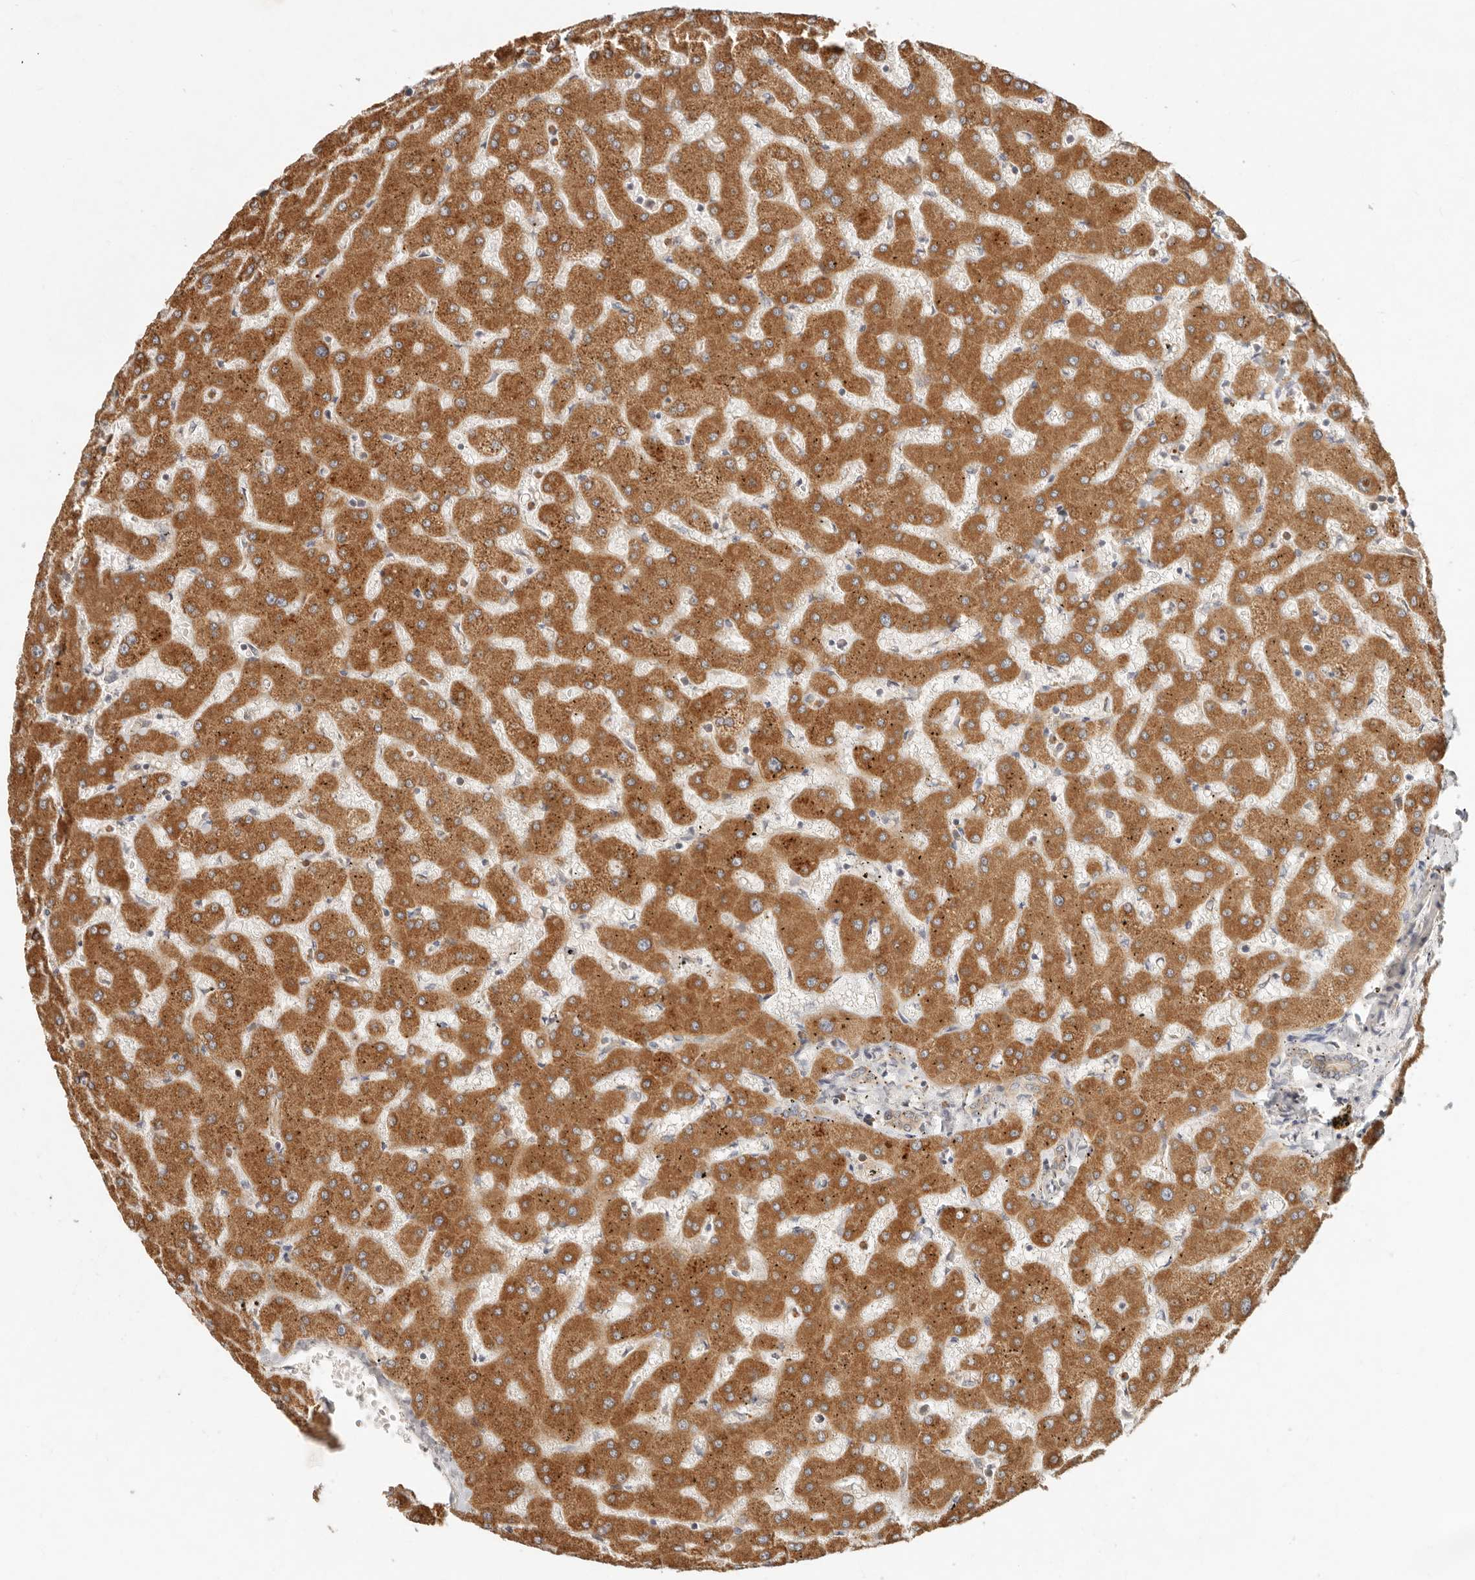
{"staining": {"intensity": "weak", "quantity": ">75%", "location": "cytoplasmic/membranous"}, "tissue": "liver", "cell_type": "Cholangiocytes", "image_type": "normal", "snomed": [{"axis": "morphology", "description": "Normal tissue, NOS"}, {"axis": "topography", "description": "Liver"}], "caption": "Immunohistochemistry (IHC) image of unremarkable liver: liver stained using immunohistochemistry (IHC) displays low levels of weak protein expression localized specifically in the cytoplasmic/membranous of cholangiocytes, appearing as a cytoplasmic/membranous brown color.", "gene": "ARHGEF10L", "patient": {"sex": "female", "age": 63}}